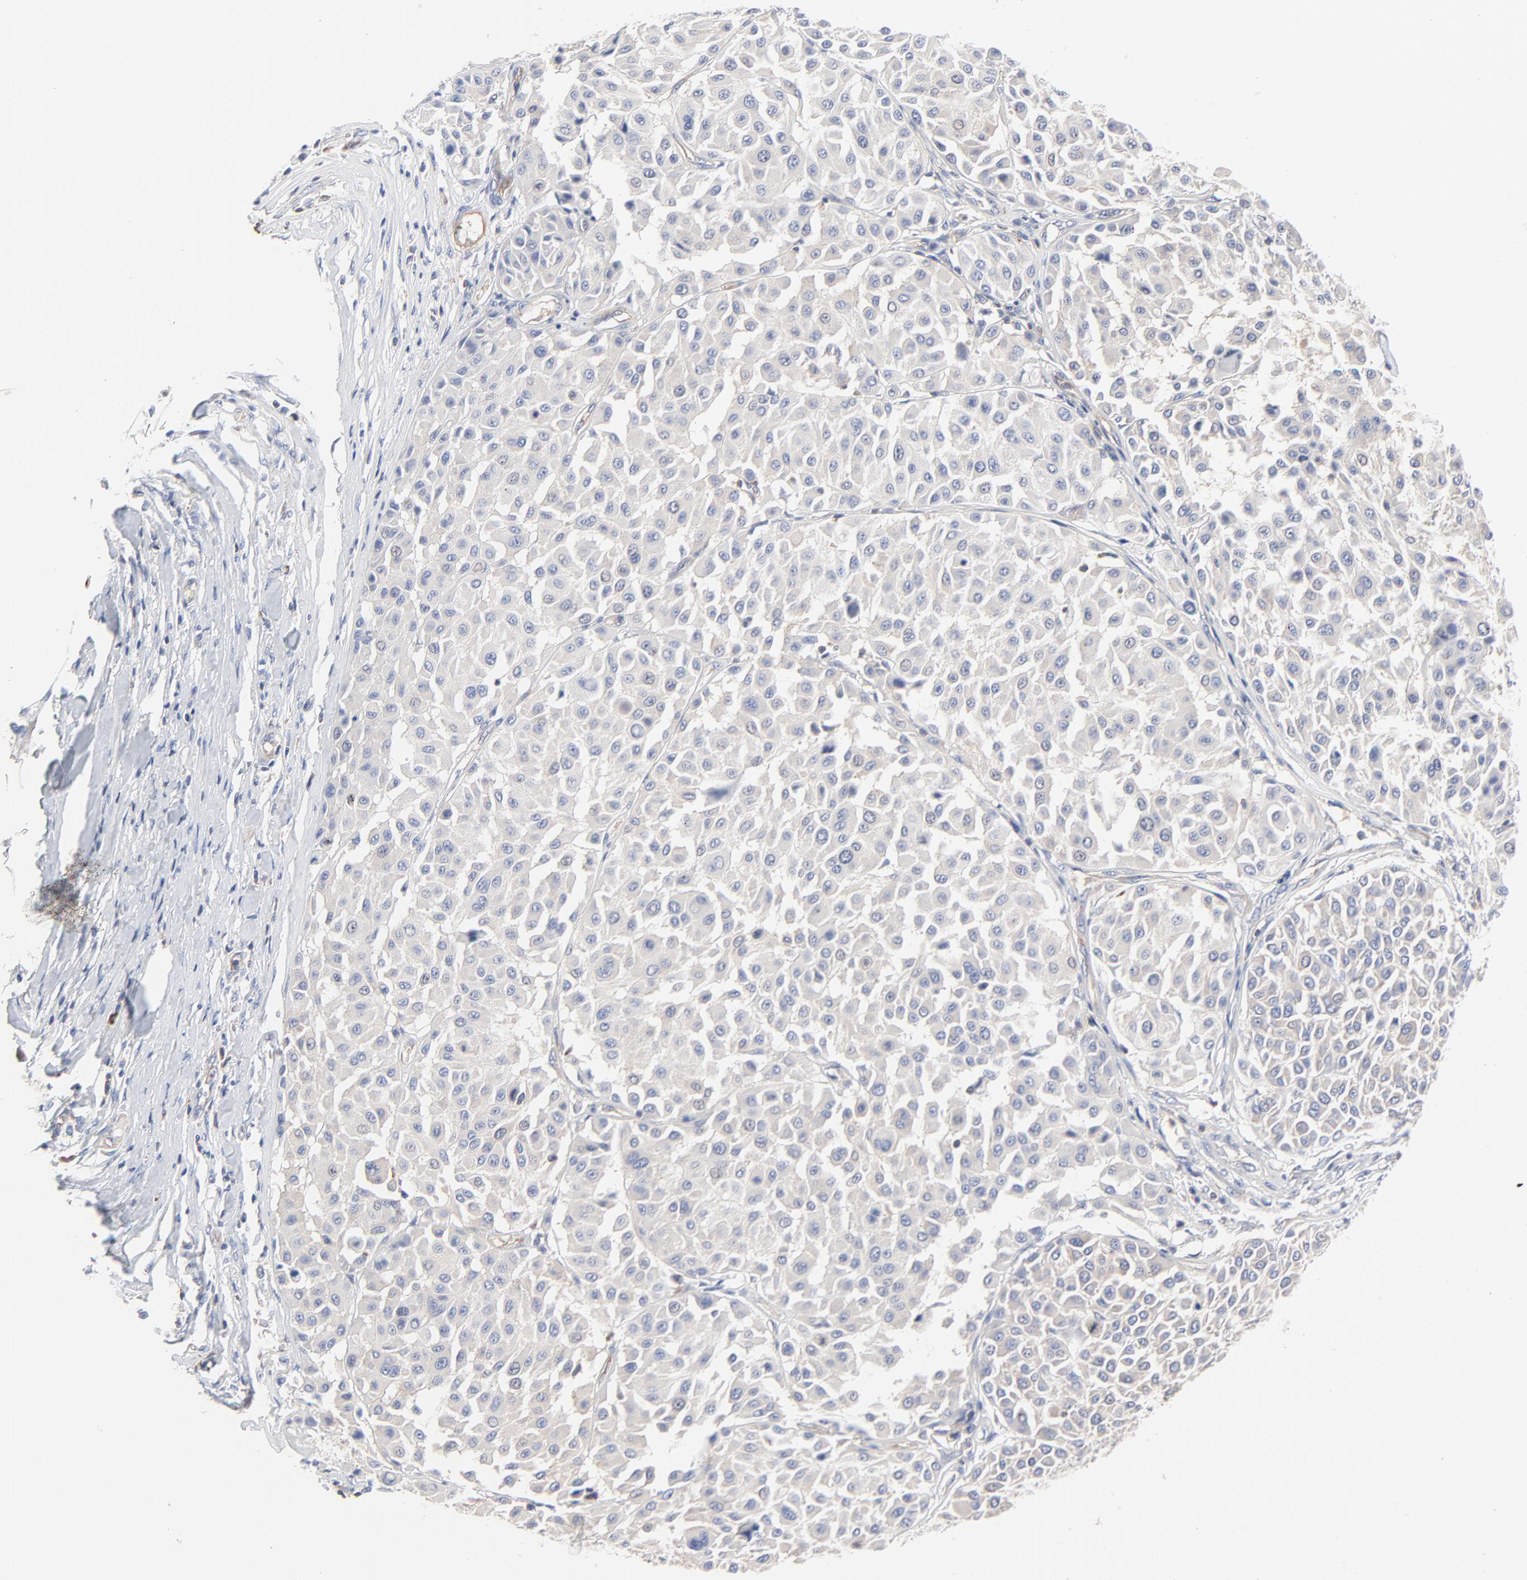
{"staining": {"intensity": "weak", "quantity": "<25%", "location": "cytoplasmic/membranous"}, "tissue": "melanoma", "cell_type": "Tumor cells", "image_type": "cancer", "snomed": [{"axis": "morphology", "description": "Malignant melanoma, Metastatic site"}, {"axis": "topography", "description": "Soft tissue"}], "caption": "A histopathology image of malignant melanoma (metastatic site) stained for a protein shows no brown staining in tumor cells.", "gene": "CD2AP", "patient": {"sex": "male", "age": 41}}